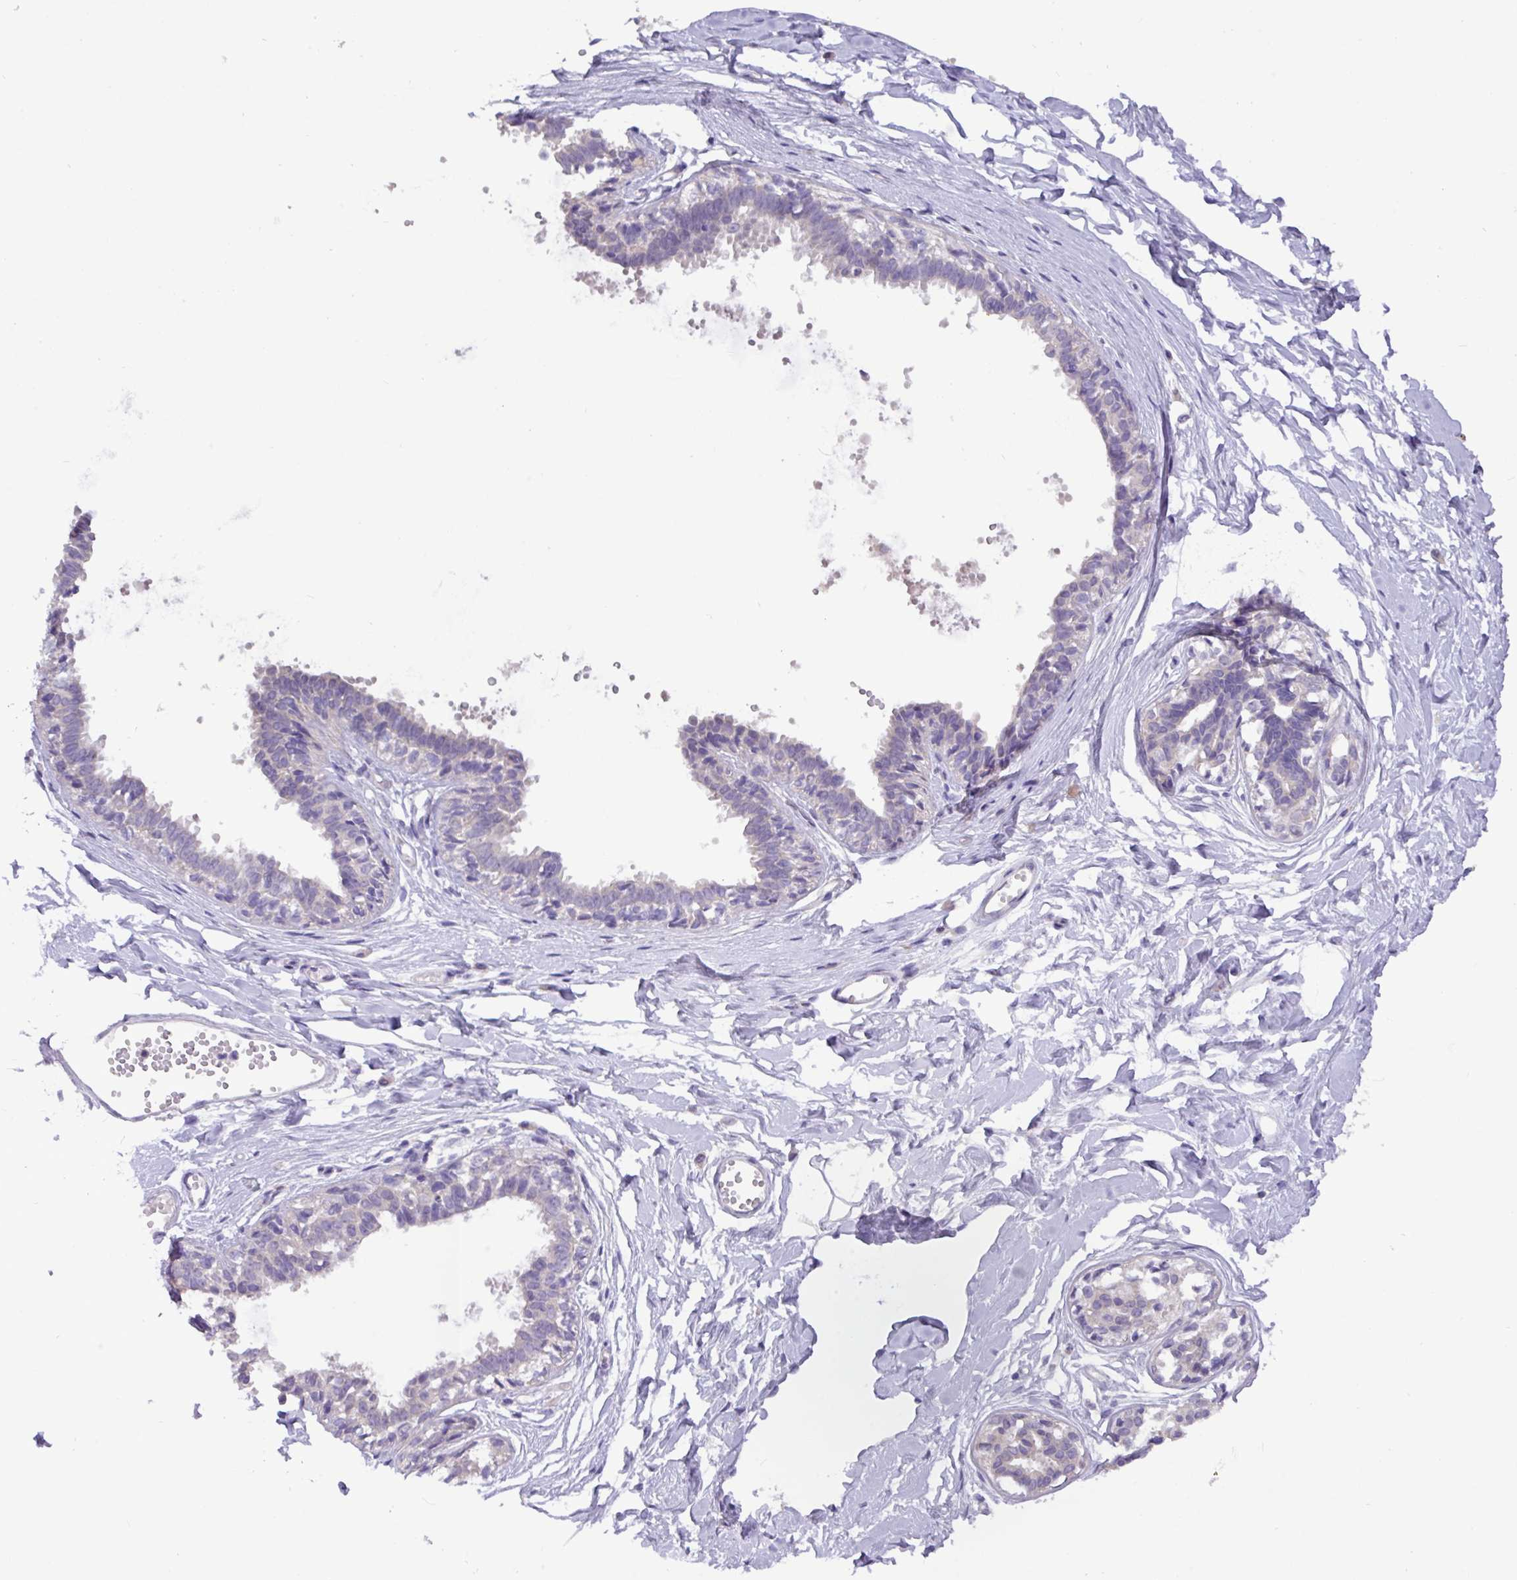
{"staining": {"intensity": "negative", "quantity": "none", "location": "none"}, "tissue": "breast", "cell_type": "Adipocytes", "image_type": "normal", "snomed": [{"axis": "morphology", "description": "Normal tissue, NOS"}, {"axis": "topography", "description": "Breast"}], "caption": "DAB immunohistochemical staining of normal human breast demonstrates no significant staining in adipocytes.", "gene": "PAX8", "patient": {"sex": "female", "age": 27}}